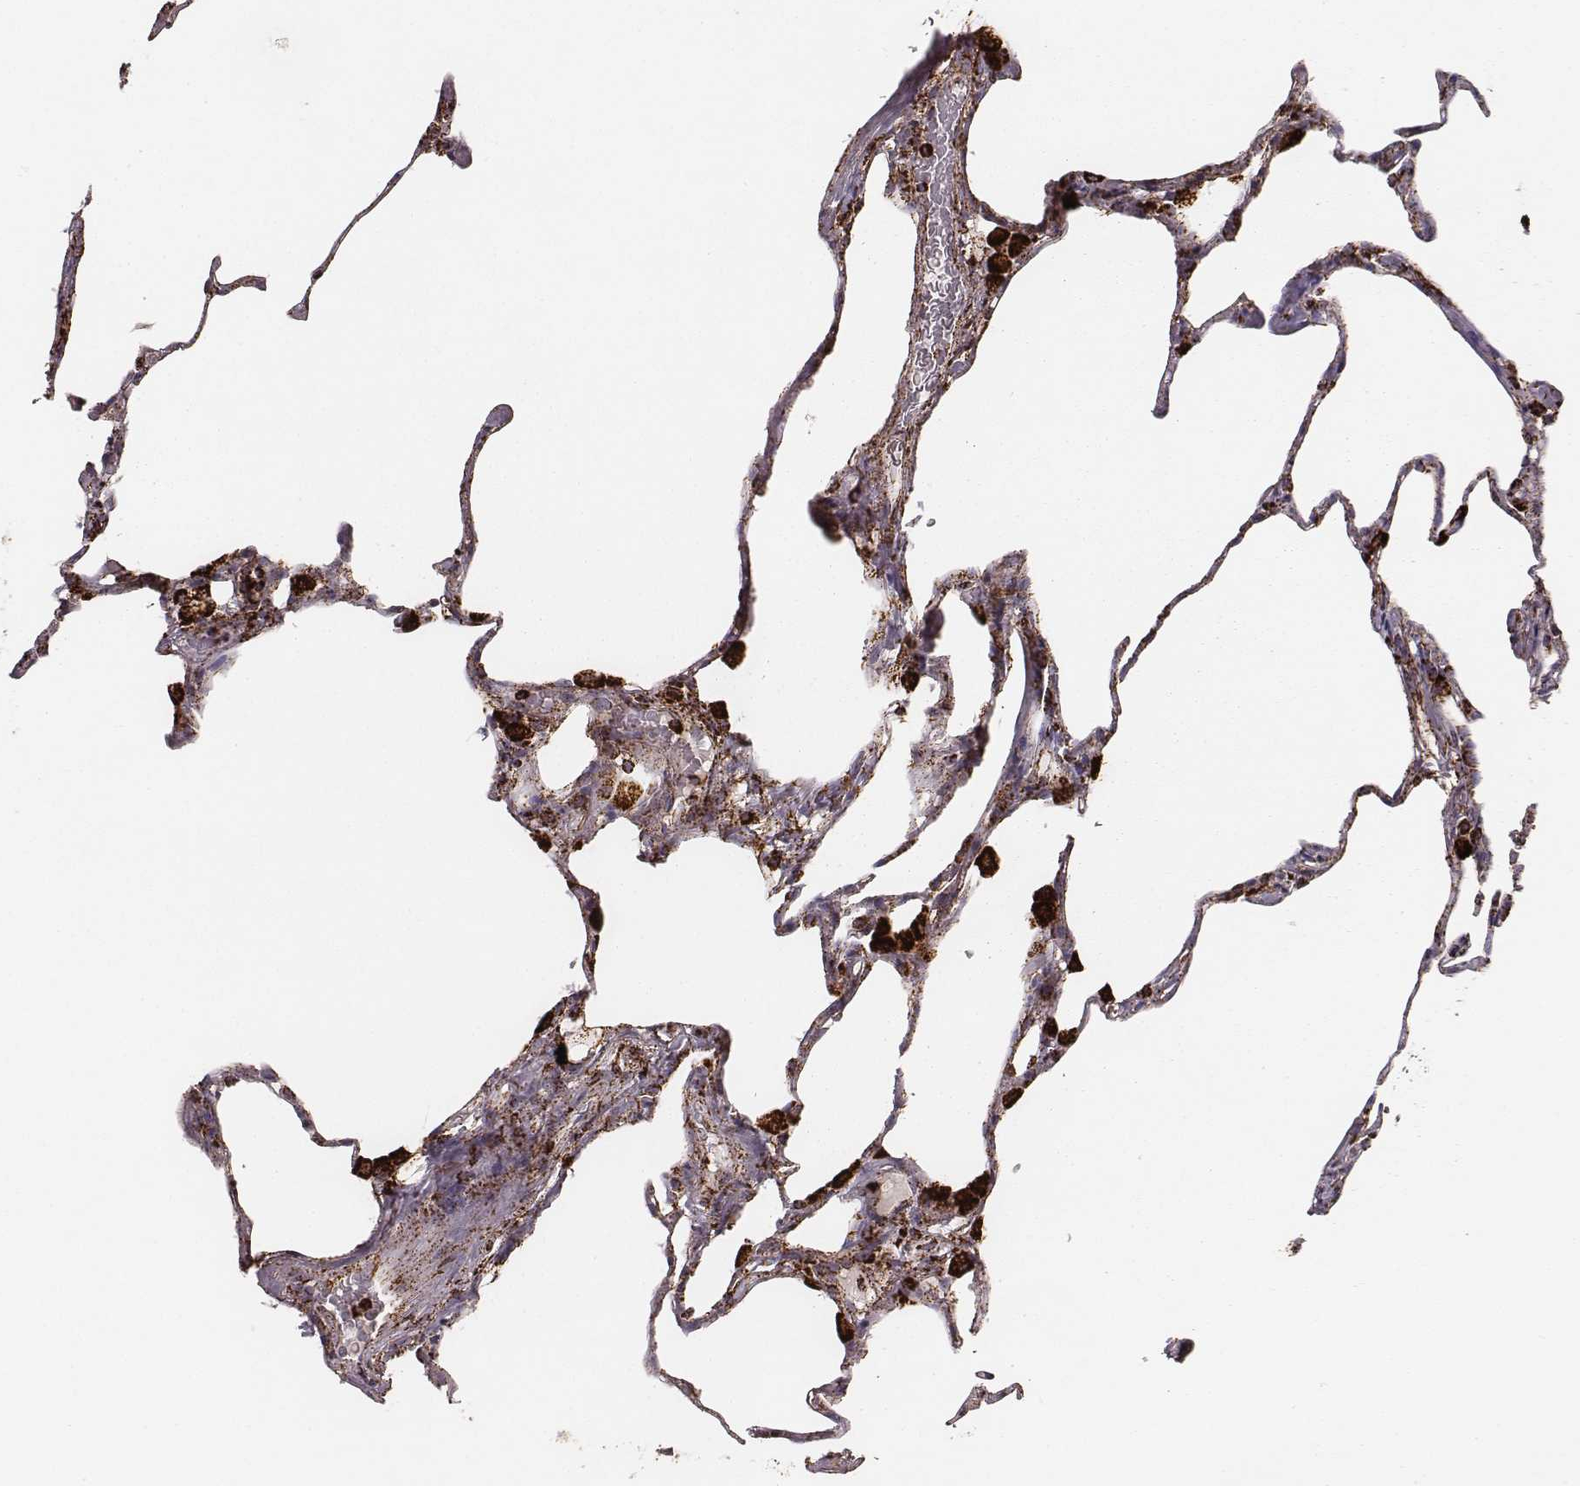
{"staining": {"intensity": "strong", "quantity": ">75%", "location": "cytoplasmic/membranous"}, "tissue": "lung", "cell_type": "Alveolar cells", "image_type": "normal", "snomed": [{"axis": "morphology", "description": "Normal tissue, NOS"}, {"axis": "topography", "description": "Lung"}], "caption": "This image shows benign lung stained with immunohistochemistry to label a protein in brown. The cytoplasmic/membranous of alveolar cells show strong positivity for the protein. Nuclei are counter-stained blue.", "gene": "TUFM", "patient": {"sex": "male", "age": 65}}